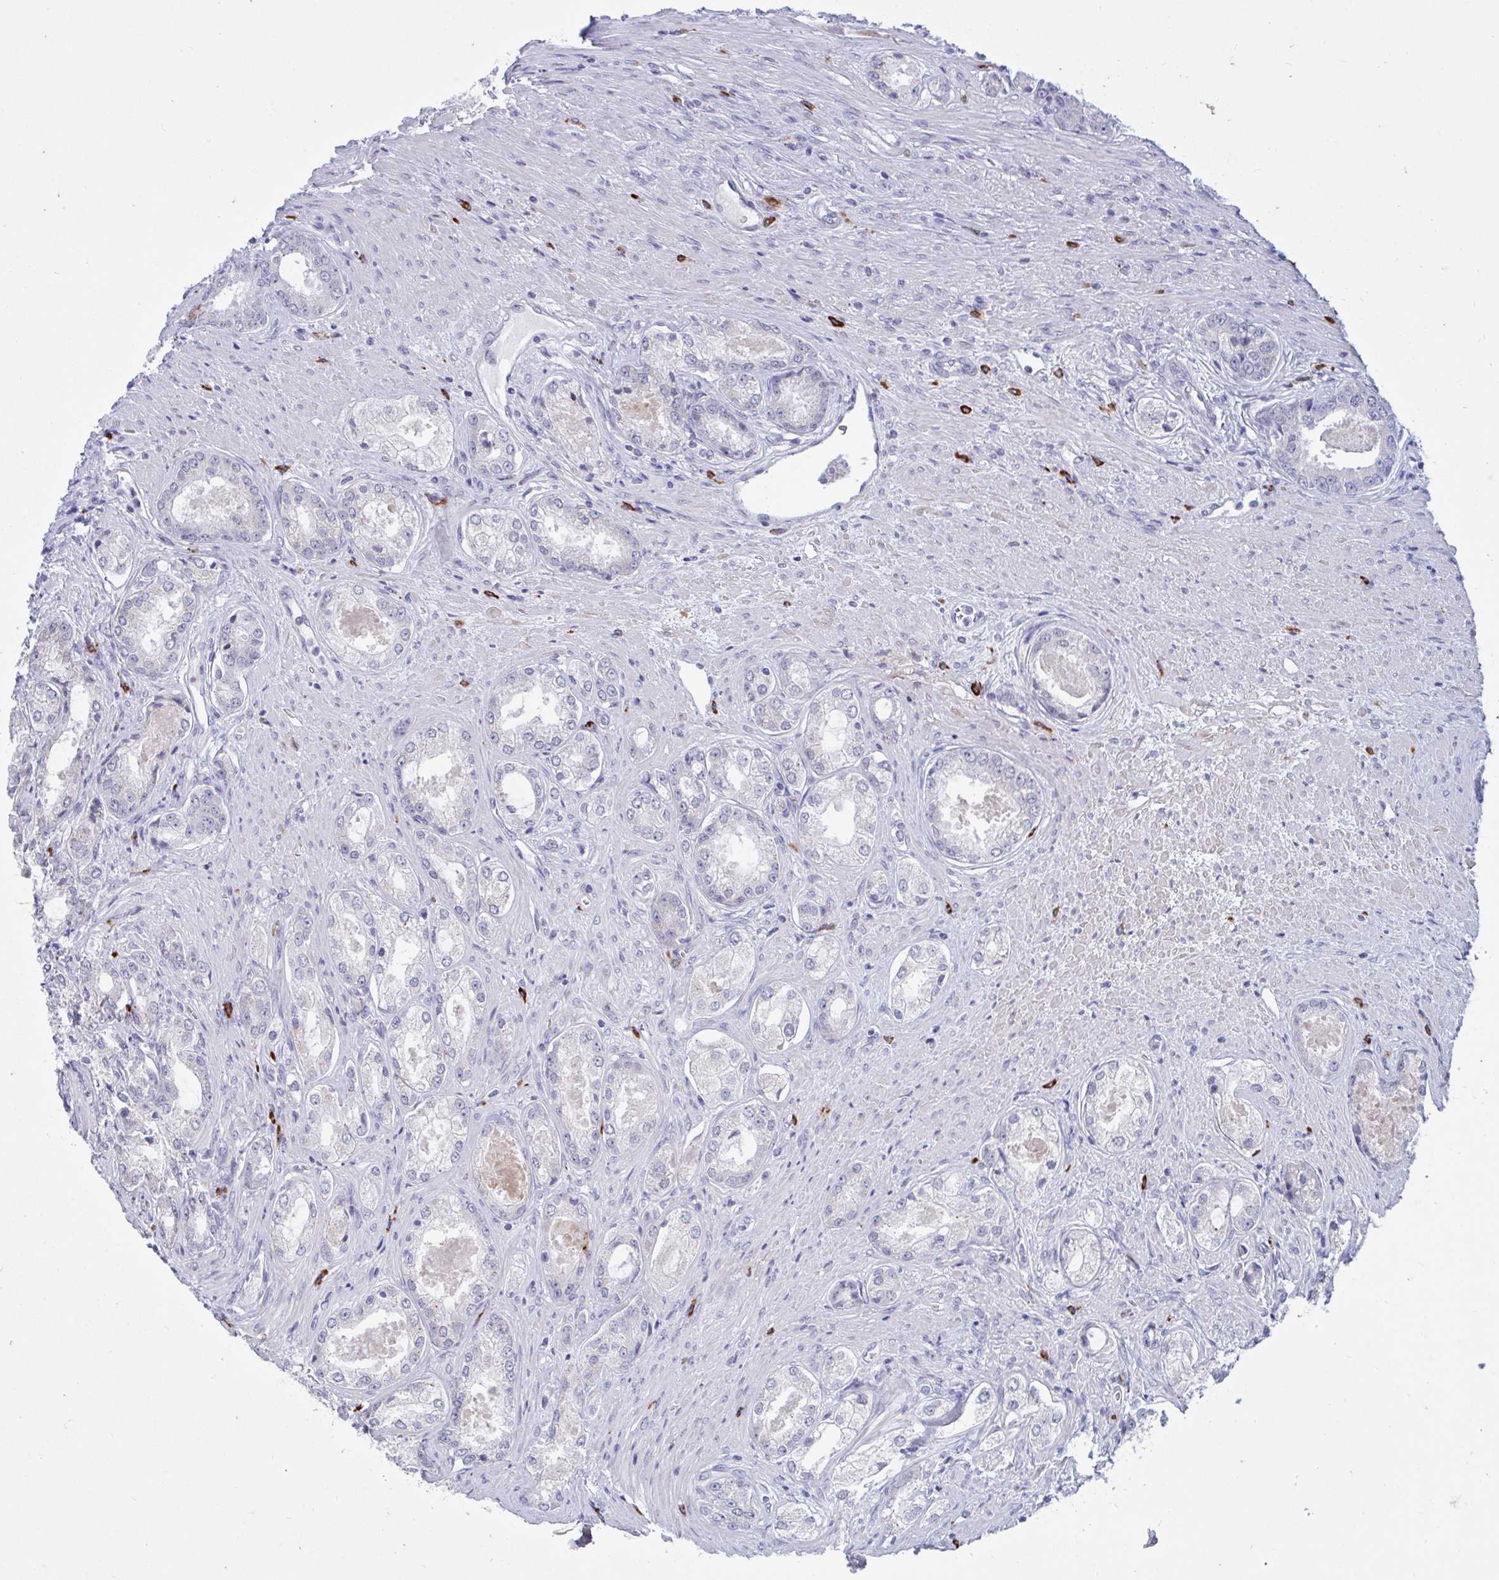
{"staining": {"intensity": "weak", "quantity": "<25%", "location": "cytoplasmic/membranous,nuclear"}, "tissue": "prostate cancer", "cell_type": "Tumor cells", "image_type": "cancer", "snomed": [{"axis": "morphology", "description": "Adenocarcinoma, Low grade"}, {"axis": "topography", "description": "Prostate"}], "caption": "High magnification brightfield microscopy of prostate cancer stained with DAB (3,3'-diaminobenzidine) (brown) and counterstained with hematoxylin (blue): tumor cells show no significant expression.", "gene": "FAM219B", "patient": {"sex": "male", "age": 68}}